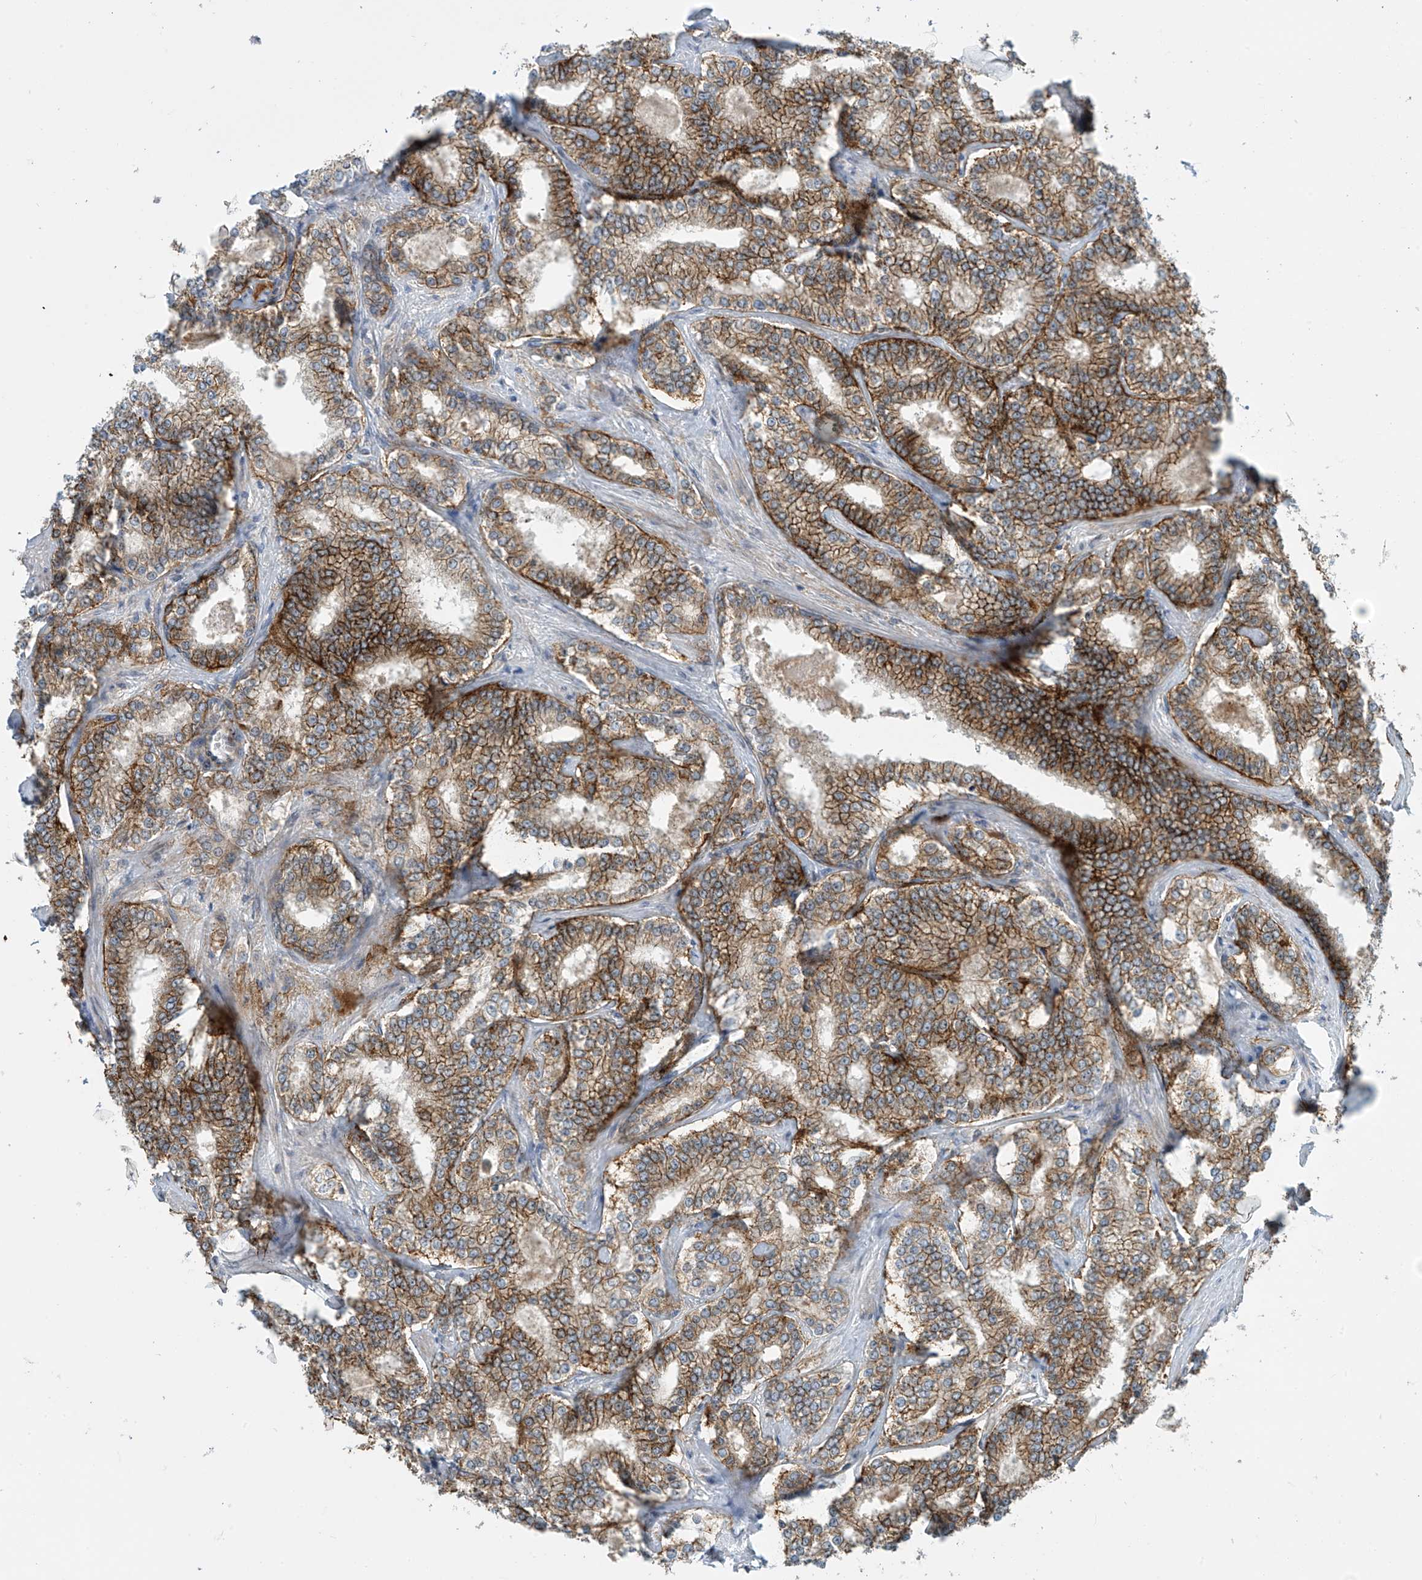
{"staining": {"intensity": "moderate", "quantity": ">75%", "location": "cytoplasmic/membranous"}, "tissue": "prostate cancer", "cell_type": "Tumor cells", "image_type": "cancer", "snomed": [{"axis": "morphology", "description": "Normal tissue, NOS"}, {"axis": "morphology", "description": "Adenocarcinoma, High grade"}, {"axis": "topography", "description": "Prostate"}], "caption": "DAB (3,3'-diaminobenzidine) immunohistochemical staining of prostate cancer exhibits moderate cytoplasmic/membranous protein staining in about >75% of tumor cells.", "gene": "FSD1L", "patient": {"sex": "male", "age": 83}}